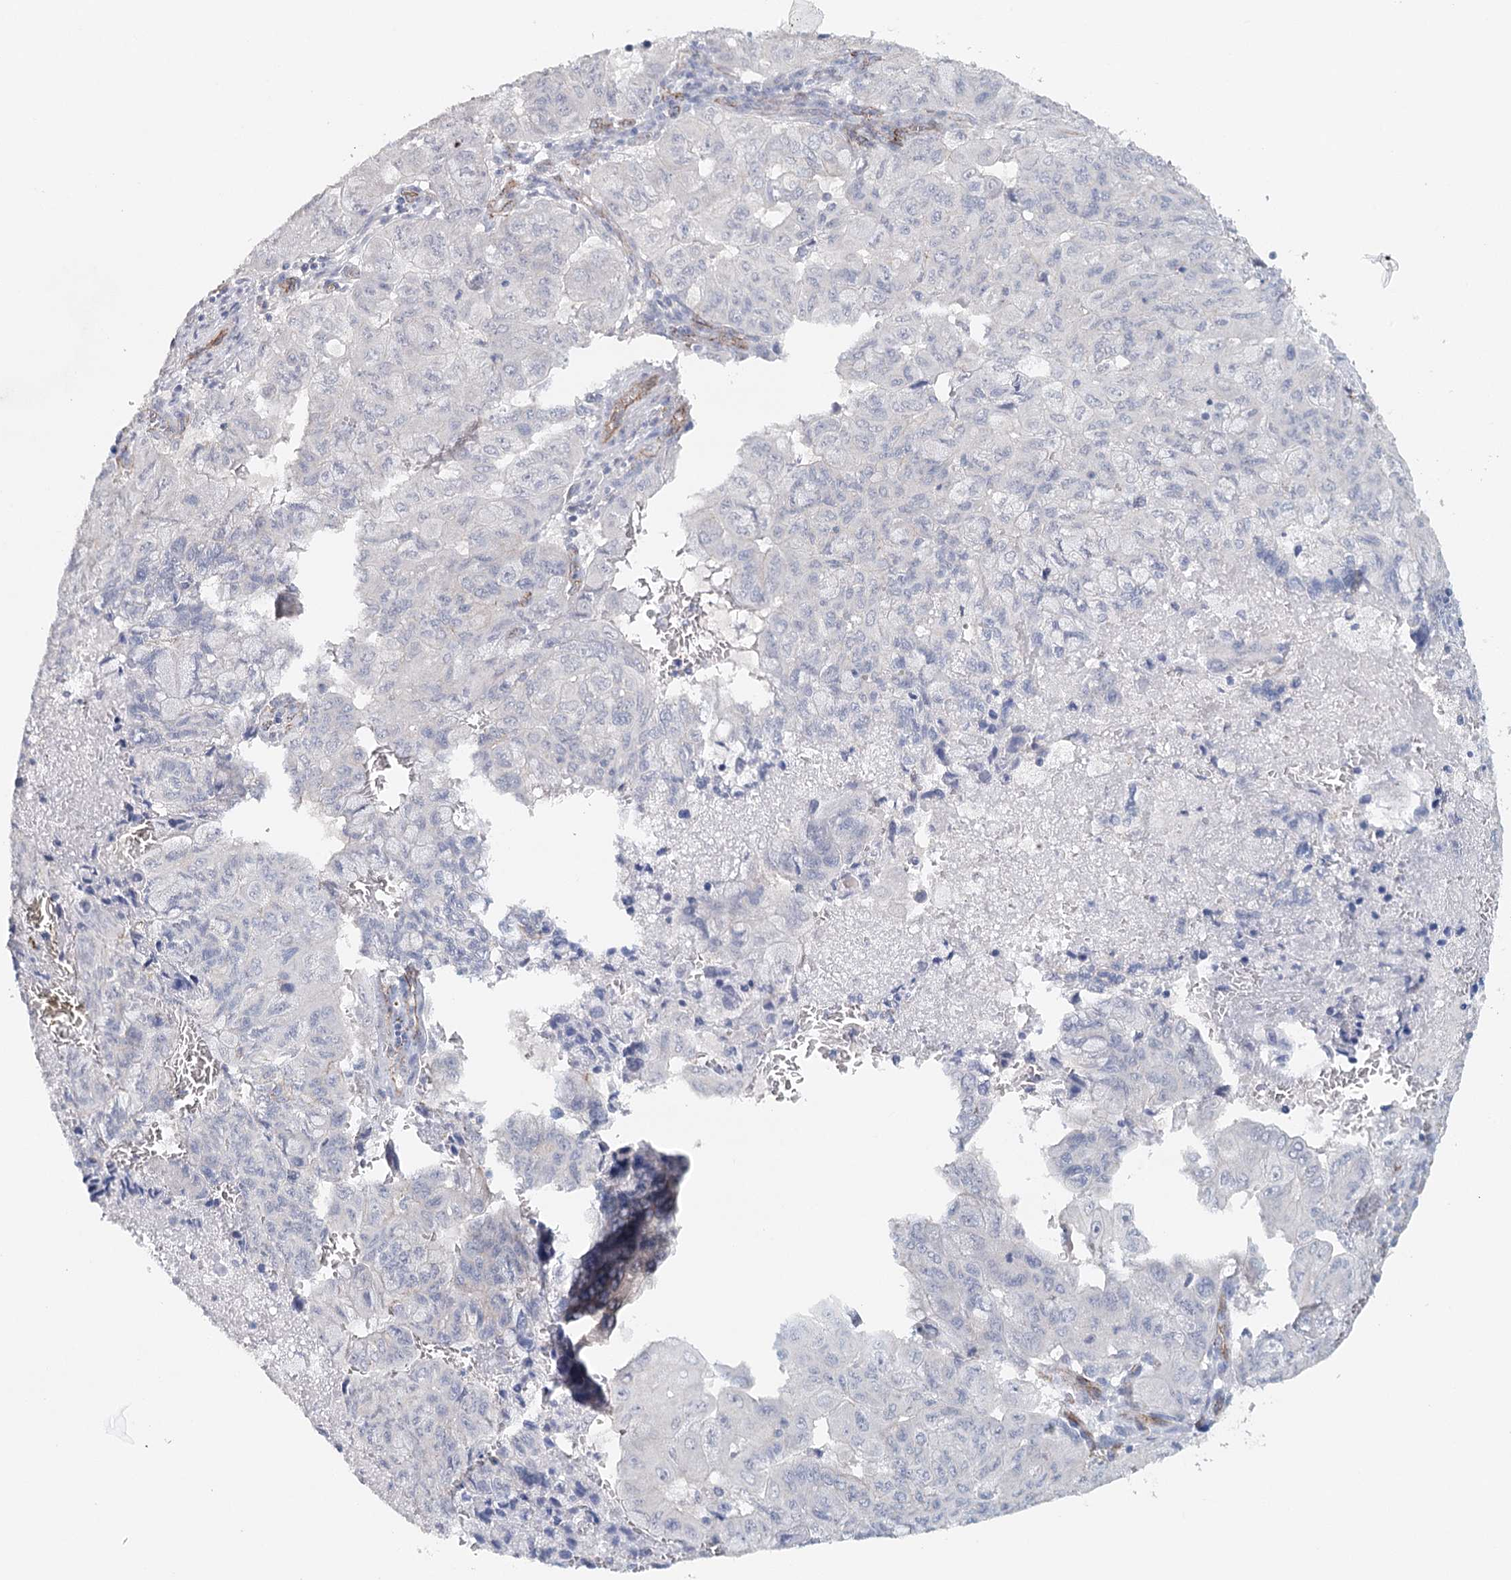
{"staining": {"intensity": "negative", "quantity": "none", "location": "none"}, "tissue": "pancreatic cancer", "cell_type": "Tumor cells", "image_type": "cancer", "snomed": [{"axis": "morphology", "description": "Adenocarcinoma, NOS"}, {"axis": "topography", "description": "Pancreas"}], "caption": "Tumor cells are negative for protein expression in human pancreatic cancer.", "gene": "SYNPO", "patient": {"sex": "male", "age": 51}}